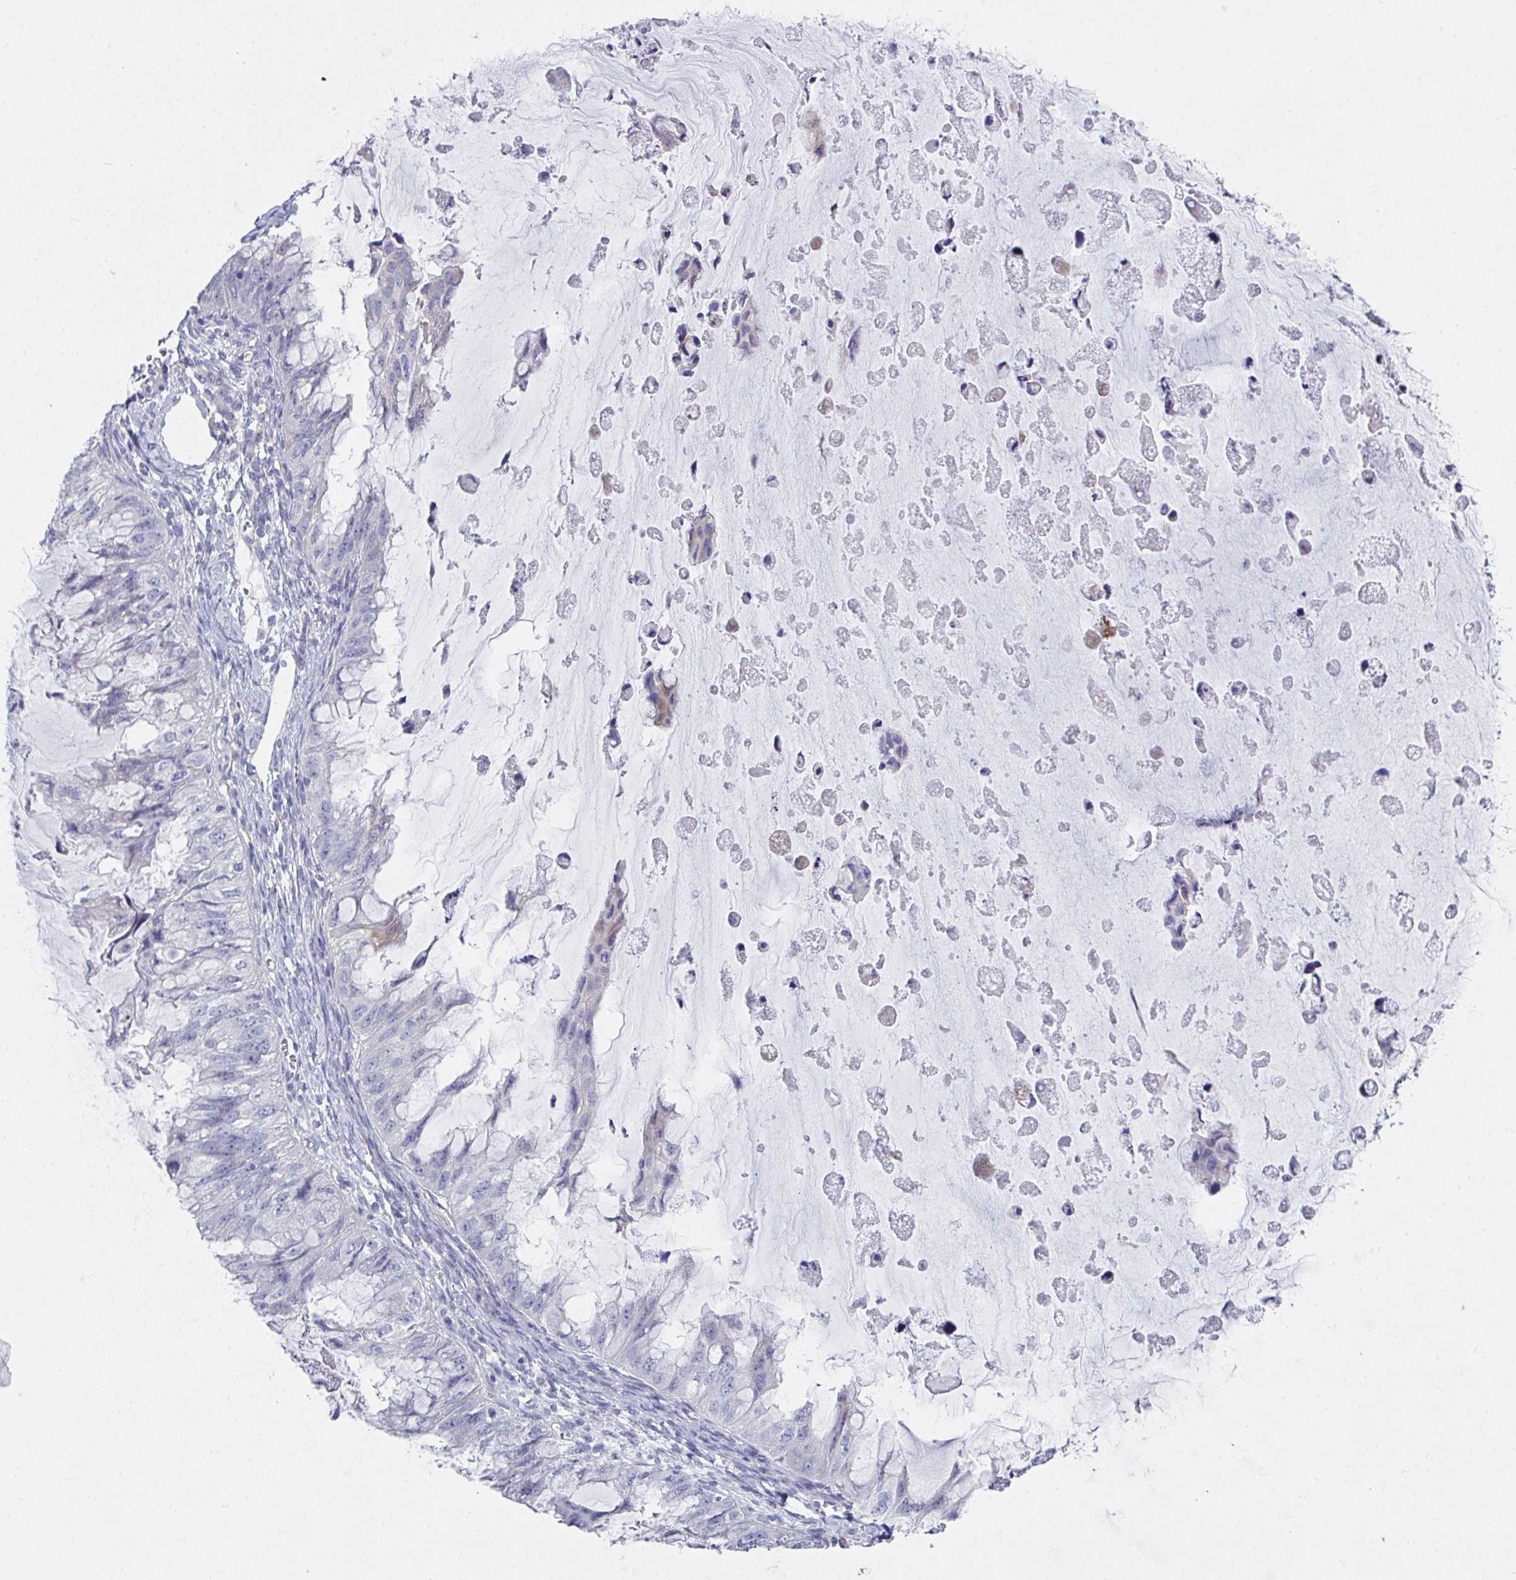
{"staining": {"intensity": "negative", "quantity": "none", "location": "none"}, "tissue": "ovarian cancer", "cell_type": "Tumor cells", "image_type": "cancer", "snomed": [{"axis": "morphology", "description": "Cystadenocarcinoma, mucinous, NOS"}, {"axis": "topography", "description": "Ovary"}], "caption": "Tumor cells show no significant expression in ovarian cancer. (Brightfield microscopy of DAB (3,3'-diaminobenzidine) immunohistochemistry at high magnification).", "gene": "FBXO47", "patient": {"sex": "female", "age": 72}}